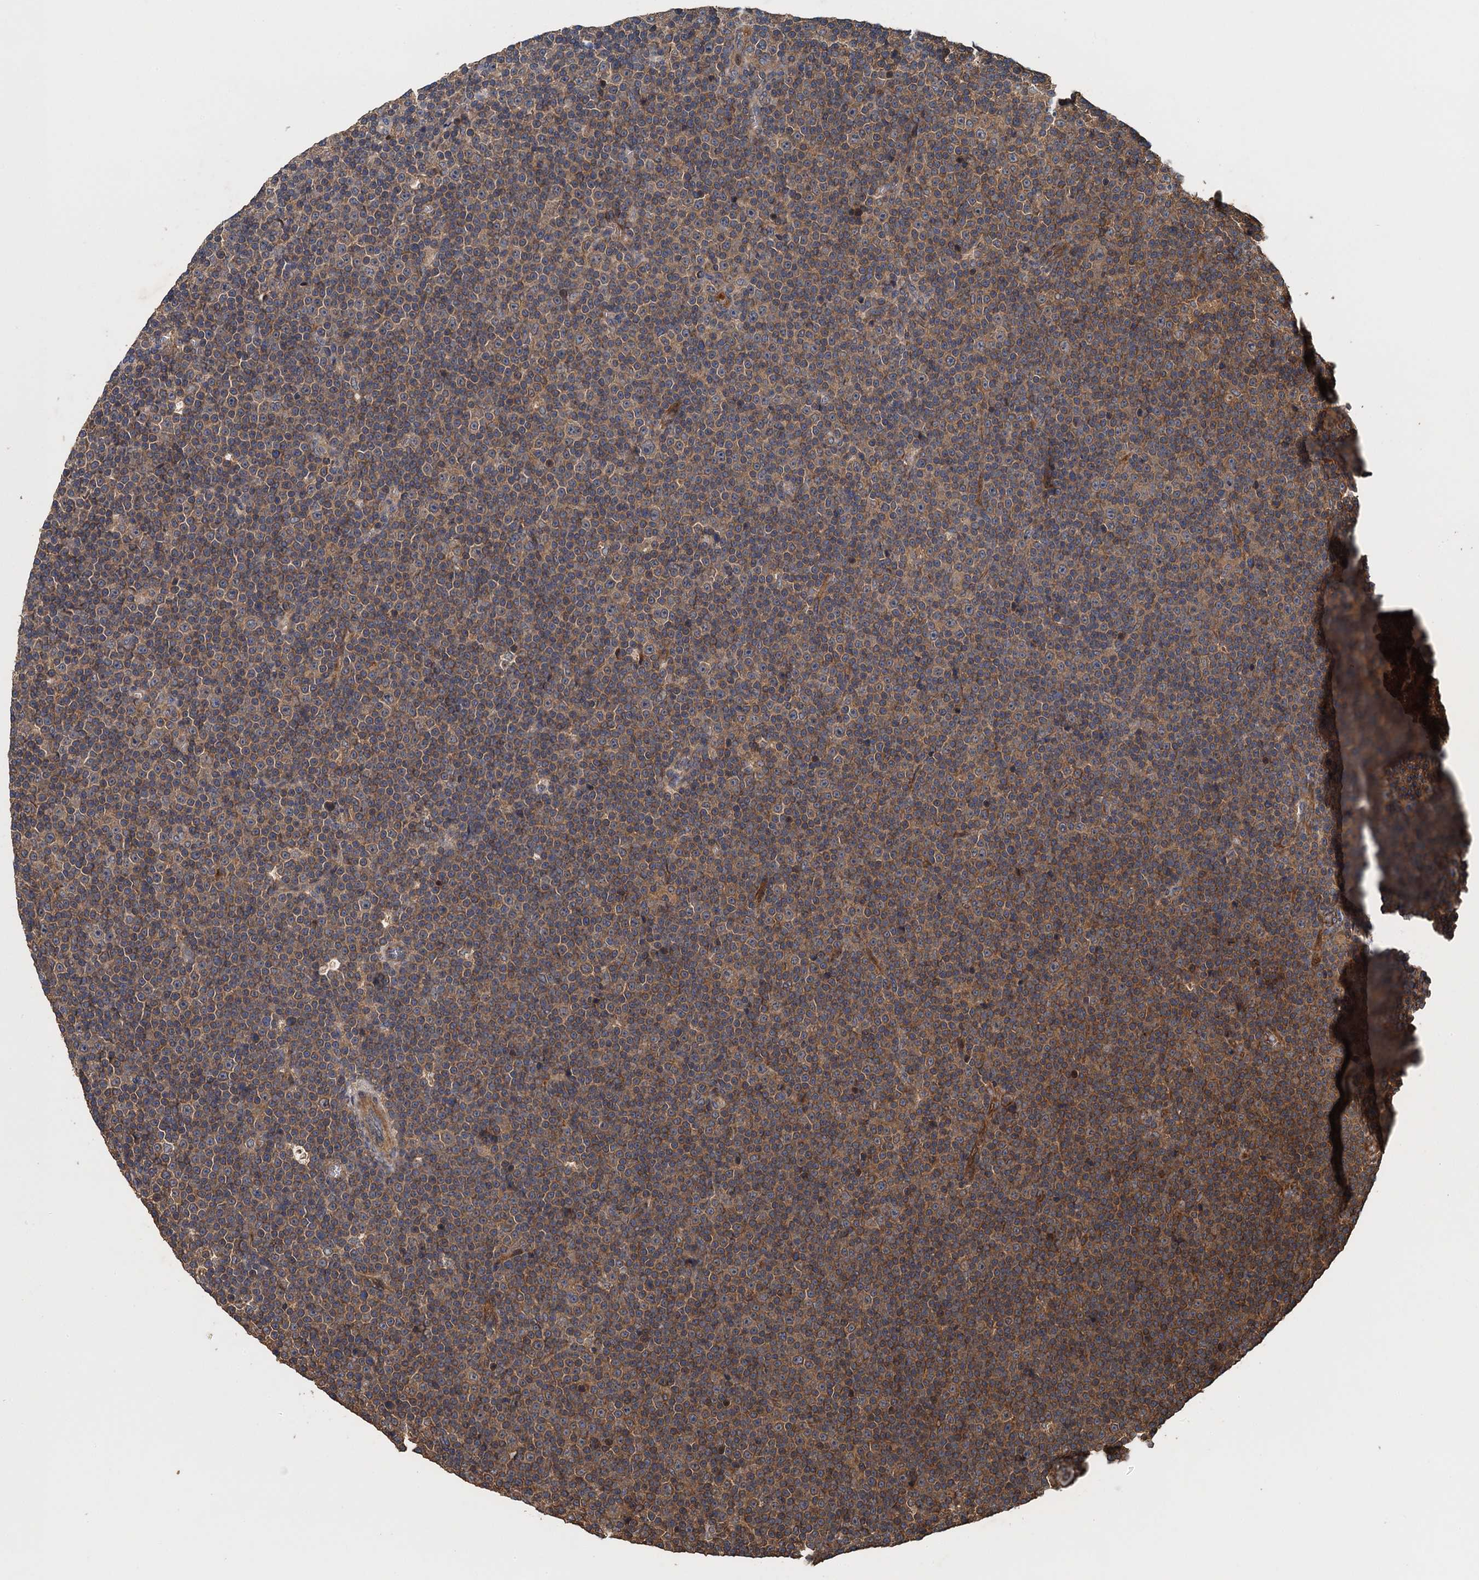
{"staining": {"intensity": "weak", "quantity": ">75%", "location": "cytoplasmic/membranous"}, "tissue": "lymphoma", "cell_type": "Tumor cells", "image_type": "cancer", "snomed": [{"axis": "morphology", "description": "Malignant lymphoma, non-Hodgkin's type, Low grade"}, {"axis": "topography", "description": "Lymph node"}], "caption": "Approximately >75% of tumor cells in human lymphoma display weak cytoplasmic/membranous protein expression as visualized by brown immunohistochemical staining.", "gene": "BORCS5", "patient": {"sex": "female", "age": 67}}